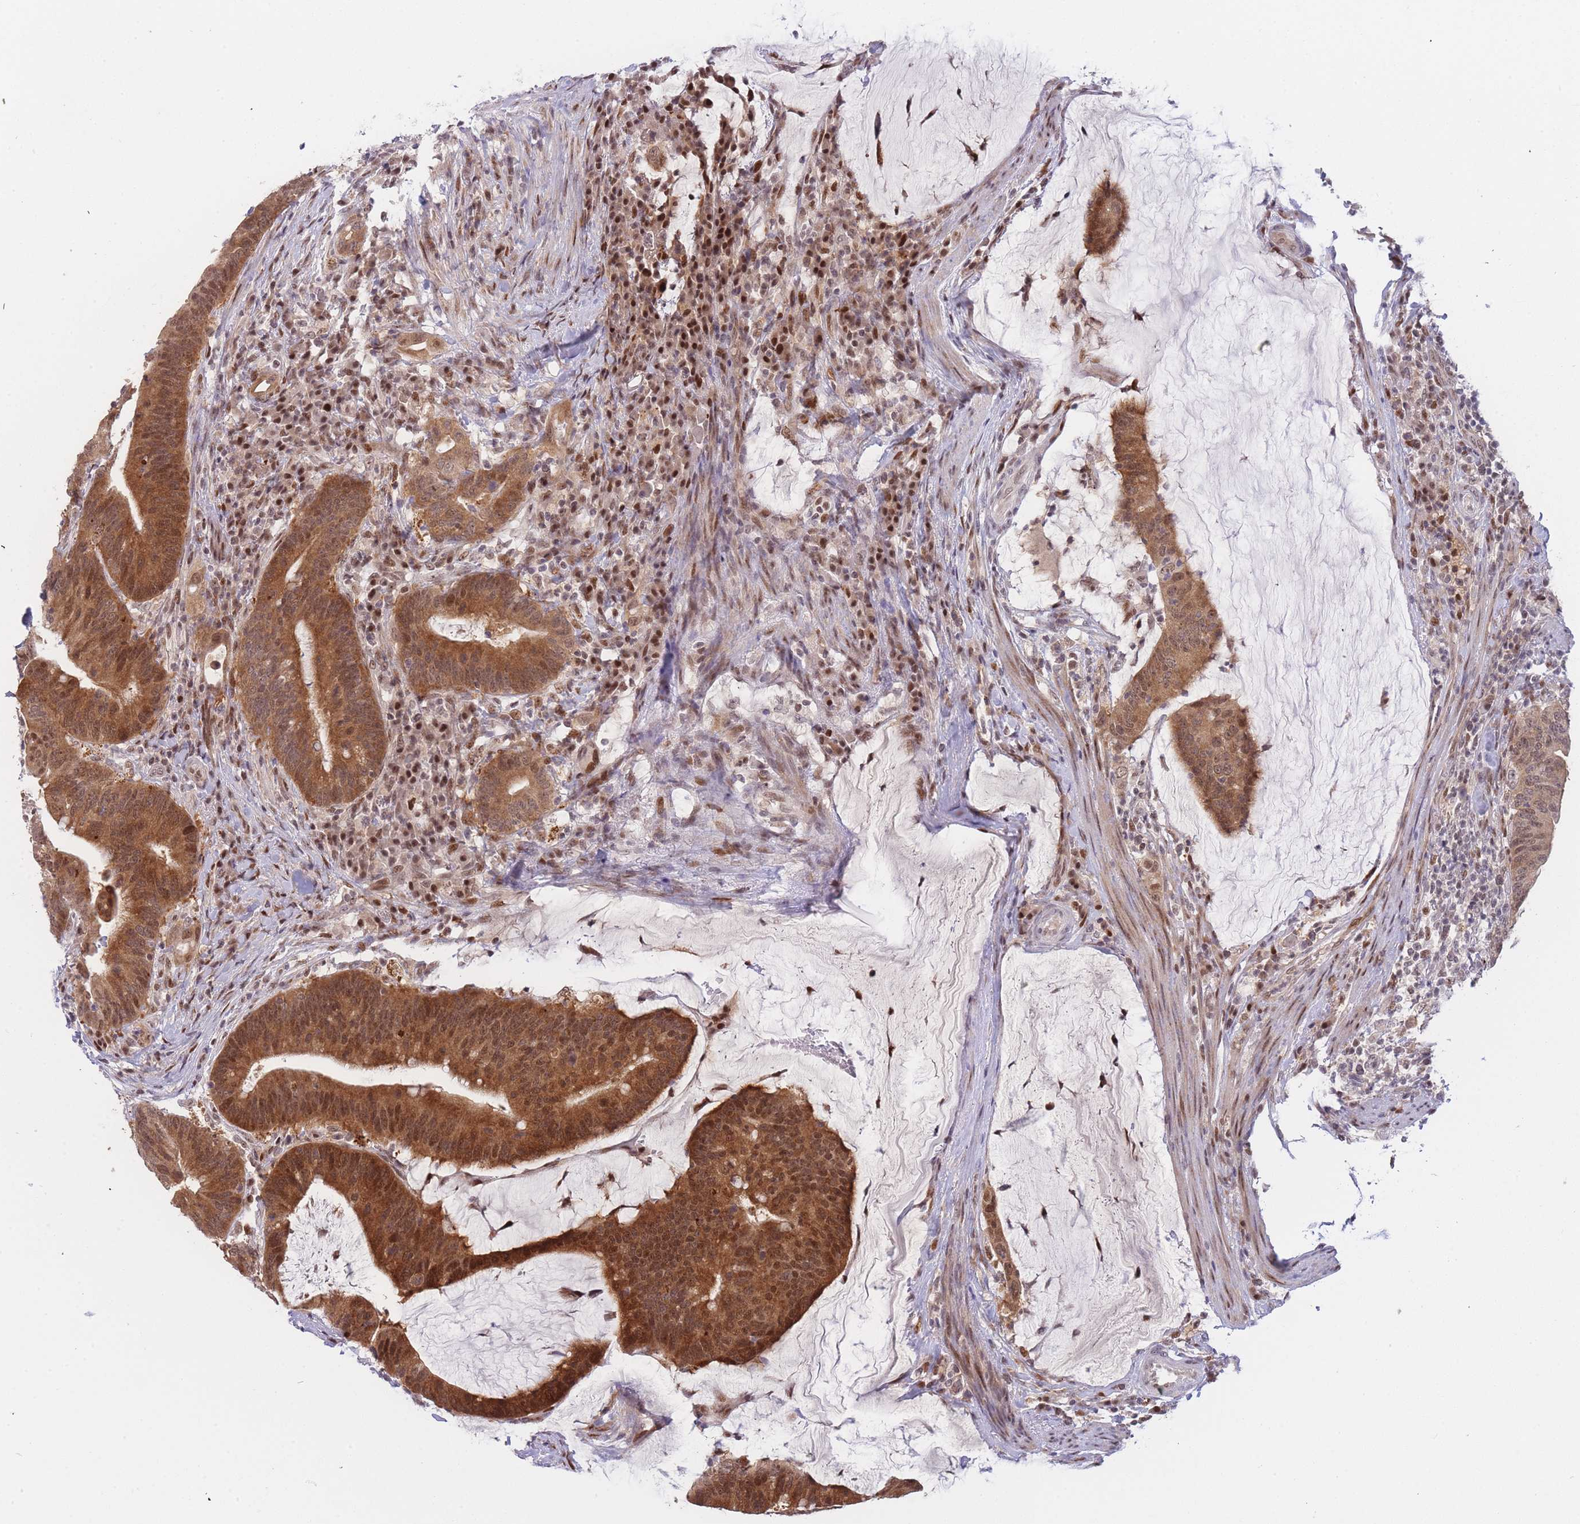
{"staining": {"intensity": "strong", "quantity": ">75%", "location": "cytoplasmic/membranous,nuclear"}, "tissue": "colorectal cancer", "cell_type": "Tumor cells", "image_type": "cancer", "snomed": [{"axis": "morphology", "description": "Adenocarcinoma, NOS"}, {"axis": "topography", "description": "Colon"}], "caption": "Immunohistochemistry (IHC) (DAB) staining of colorectal adenocarcinoma demonstrates strong cytoplasmic/membranous and nuclear protein staining in approximately >75% of tumor cells.", "gene": "DEAF1", "patient": {"sex": "female", "age": 66}}